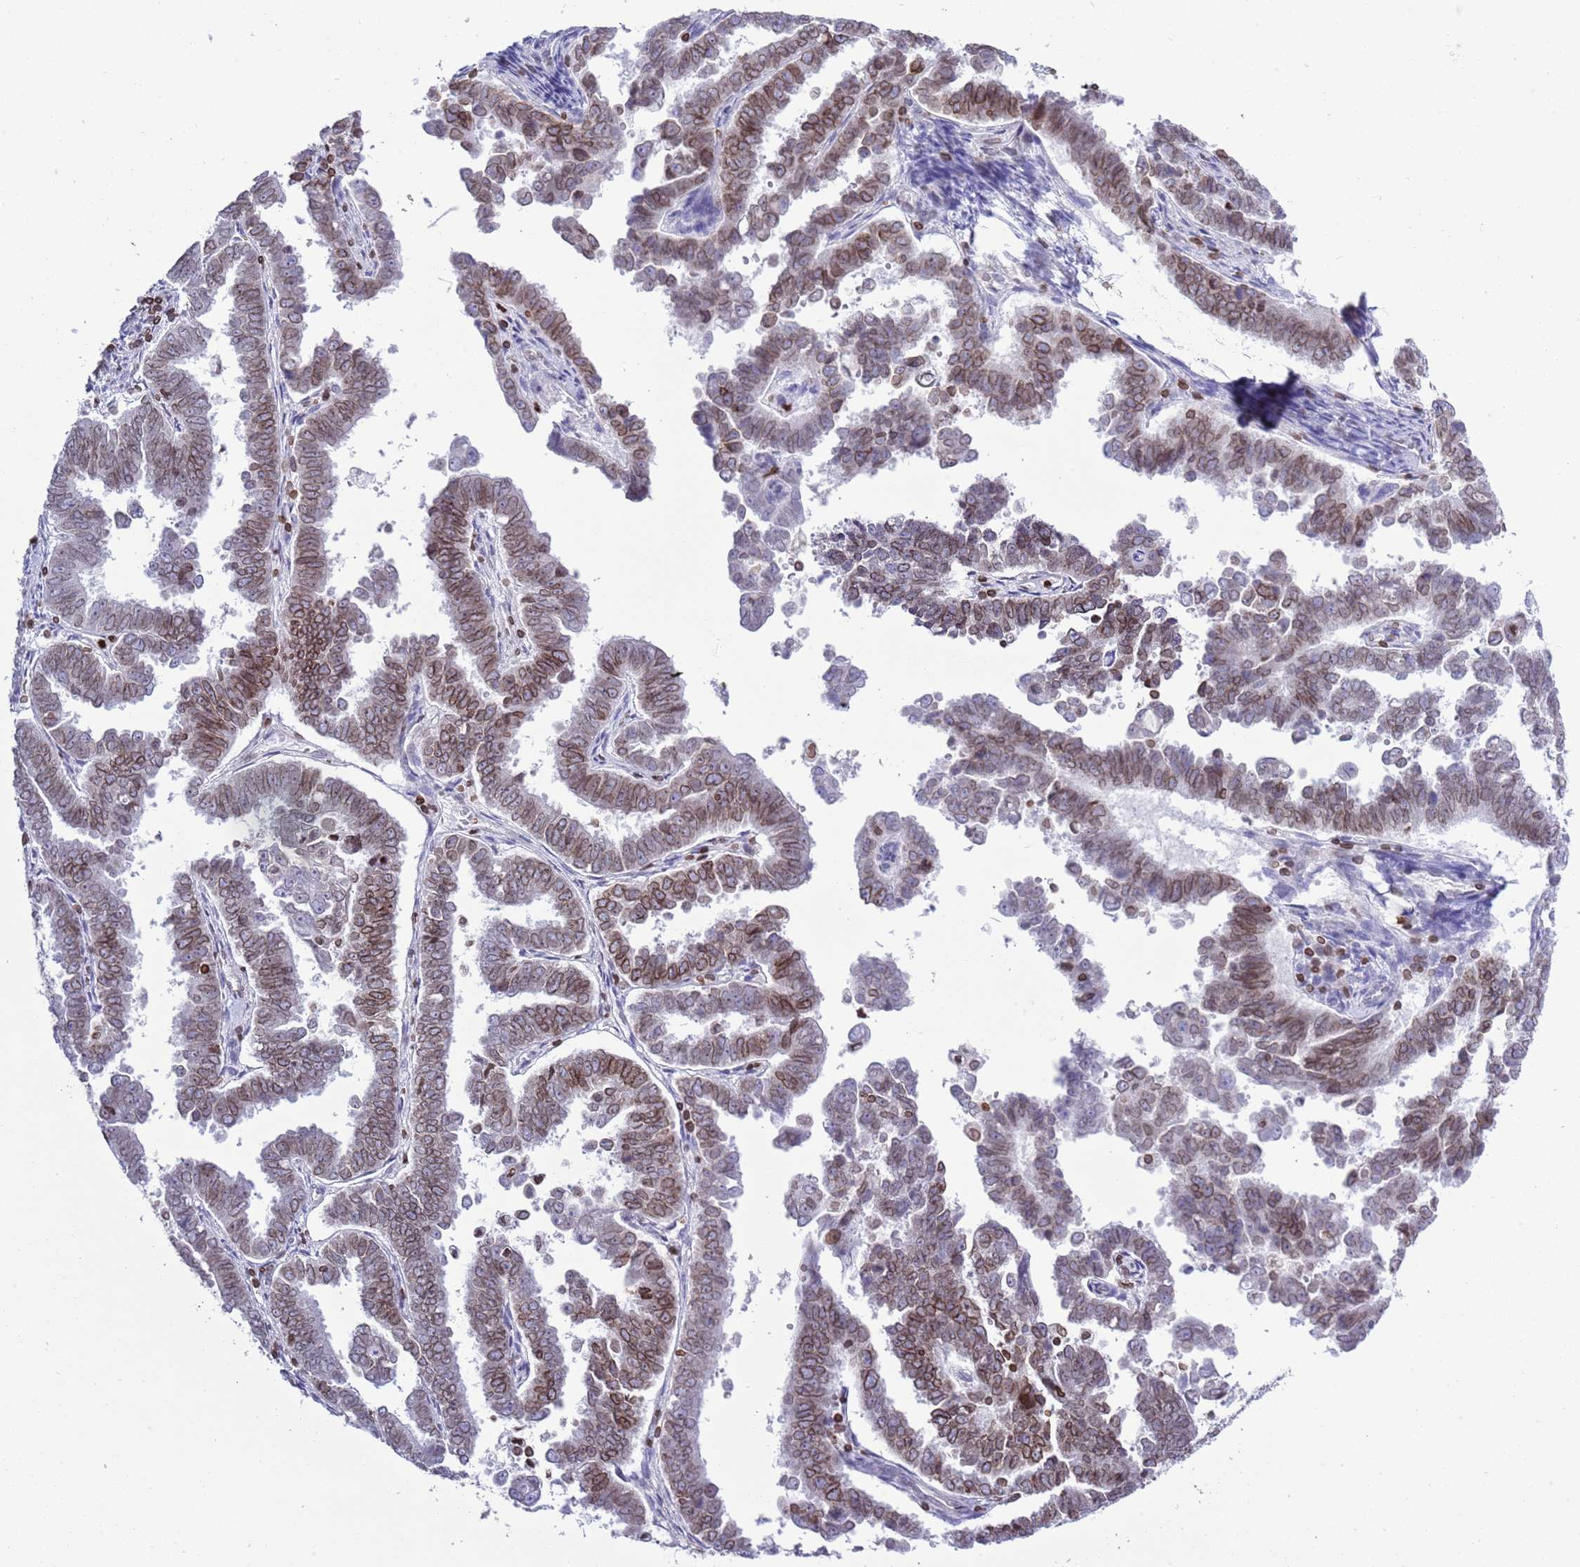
{"staining": {"intensity": "moderate", "quantity": ">75%", "location": "cytoplasmic/membranous,nuclear"}, "tissue": "endometrial cancer", "cell_type": "Tumor cells", "image_type": "cancer", "snomed": [{"axis": "morphology", "description": "Adenocarcinoma, NOS"}, {"axis": "topography", "description": "Endometrium"}], "caption": "Immunohistochemical staining of endometrial adenocarcinoma reveals moderate cytoplasmic/membranous and nuclear protein expression in about >75% of tumor cells.", "gene": "LBR", "patient": {"sex": "female", "age": 75}}